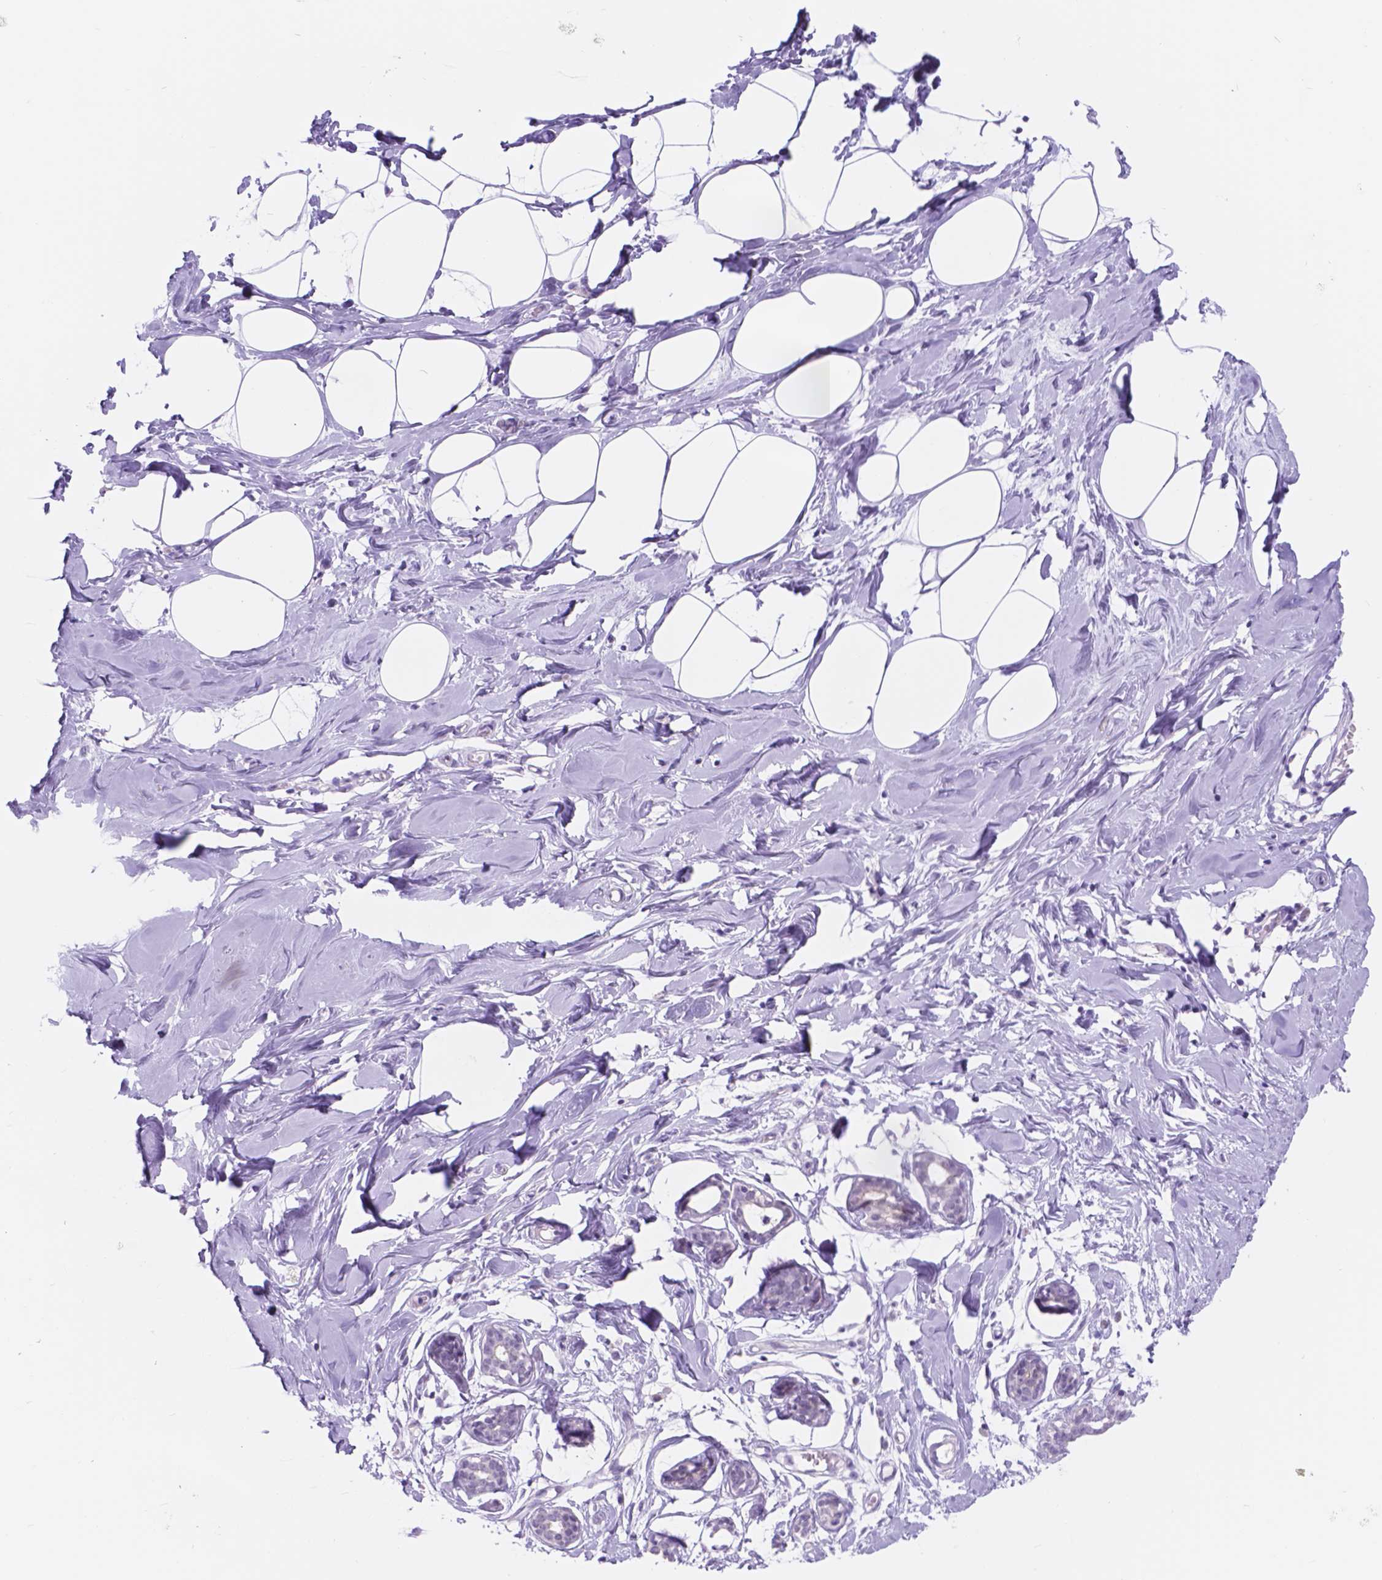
{"staining": {"intensity": "negative", "quantity": "none", "location": "none"}, "tissue": "breast", "cell_type": "Adipocytes", "image_type": "normal", "snomed": [{"axis": "morphology", "description": "Normal tissue, NOS"}, {"axis": "topography", "description": "Breast"}], "caption": "DAB immunohistochemical staining of benign breast reveals no significant staining in adipocytes.", "gene": "DCC", "patient": {"sex": "female", "age": 27}}